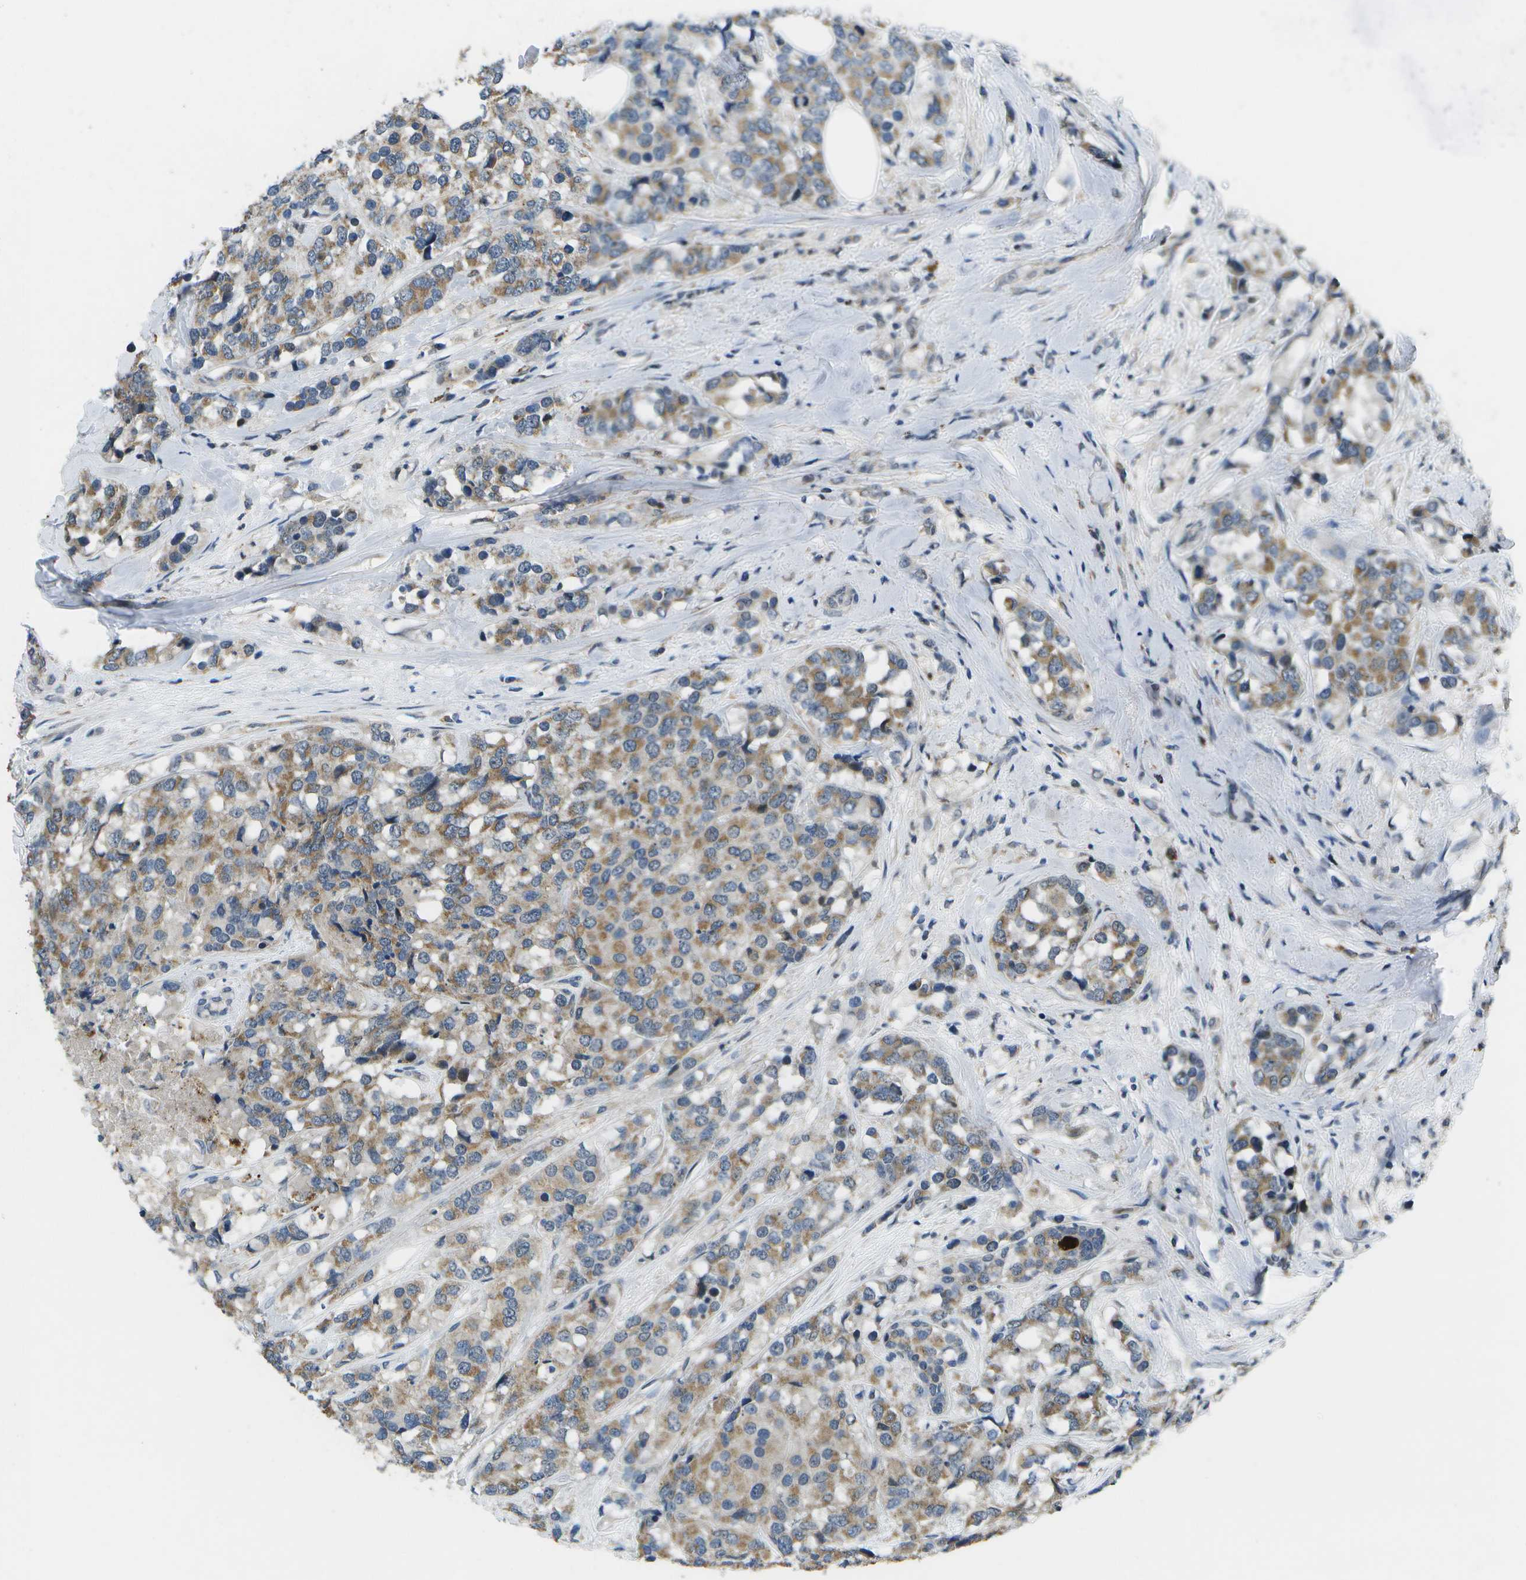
{"staining": {"intensity": "moderate", "quantity": ">75%", "location": "cytoplasmic/membranous"}, "tissue": "breast cancer", "cell_type": "Tumor cells", "image_type": "cancer", "snomed": [{"axis": "morphology", "description": "Lobular carcinoma"}, {"axis": "topography", "description": "Breast"}], "caption": "Immunohistochemistry (IHC) micrograph of neoplastic tissue: lobular carcinoma (breast) stained using immunohistochemistry demonstrates medium levels of moderate protein expression localized specifically in the cytoplasmic/membranous of tumor cells, appearing as a cytoplasmic/membranous brown color.", "gene": "GALNT15", "patient": {"sex": "female", "age": 59}}